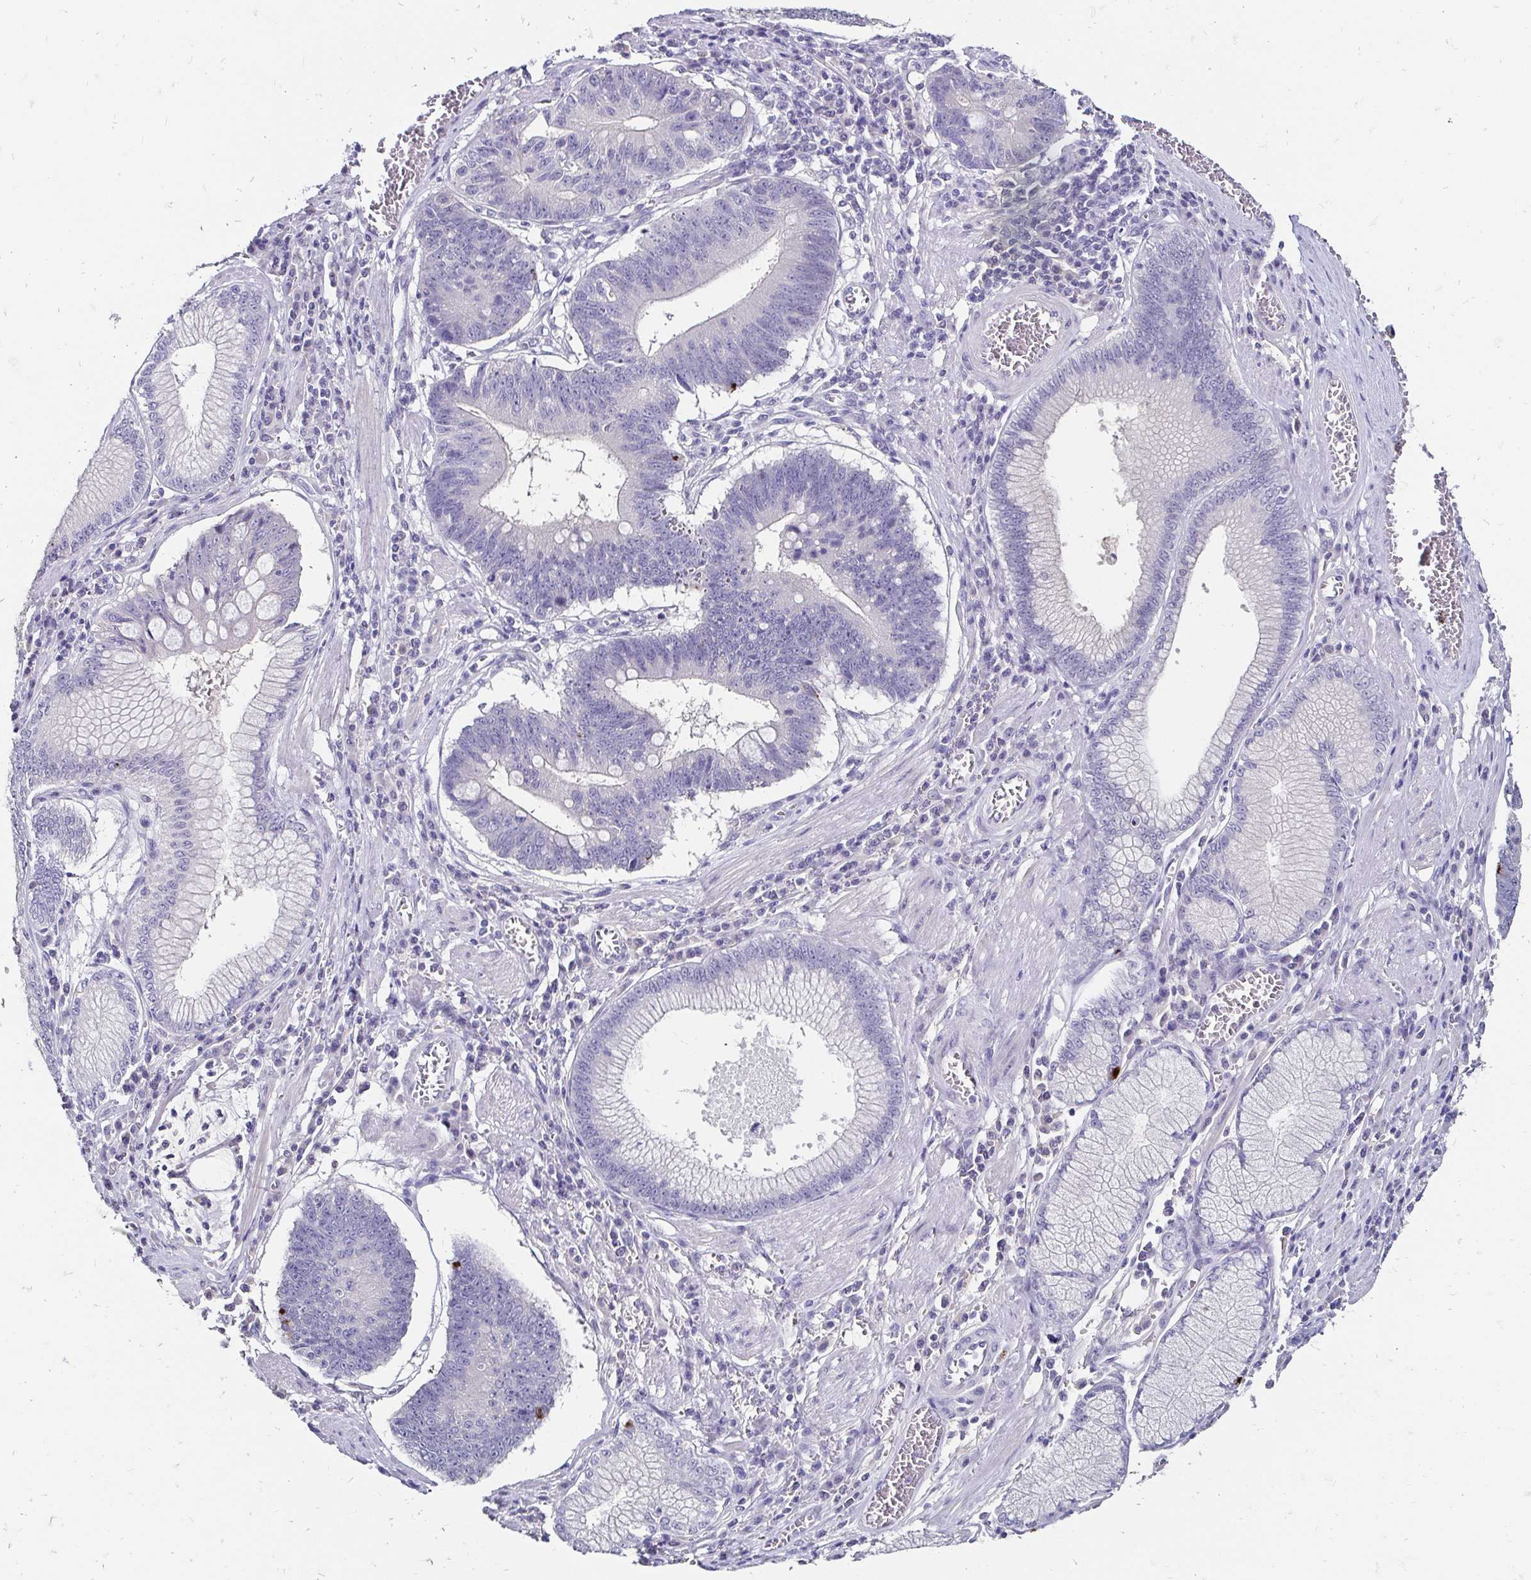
{"staining": {"intensity": "negative", "quantity": "none", "location": "none"}, "tissue": "stomach cancer", "cell_type": "Tumor cells", "image_type": "cancer", "snomed": [{"axis": "morphology", "description": "Adenocarcinoma, NOS"}, {"axis": "topography", "description": "Stomach"}], "caption": "DAB immunohistochemical staining of stomach cancer shows no significant expression in tumor cells.", "gene": "SCG3", "patient": {"sex": "male", "age": 59}}